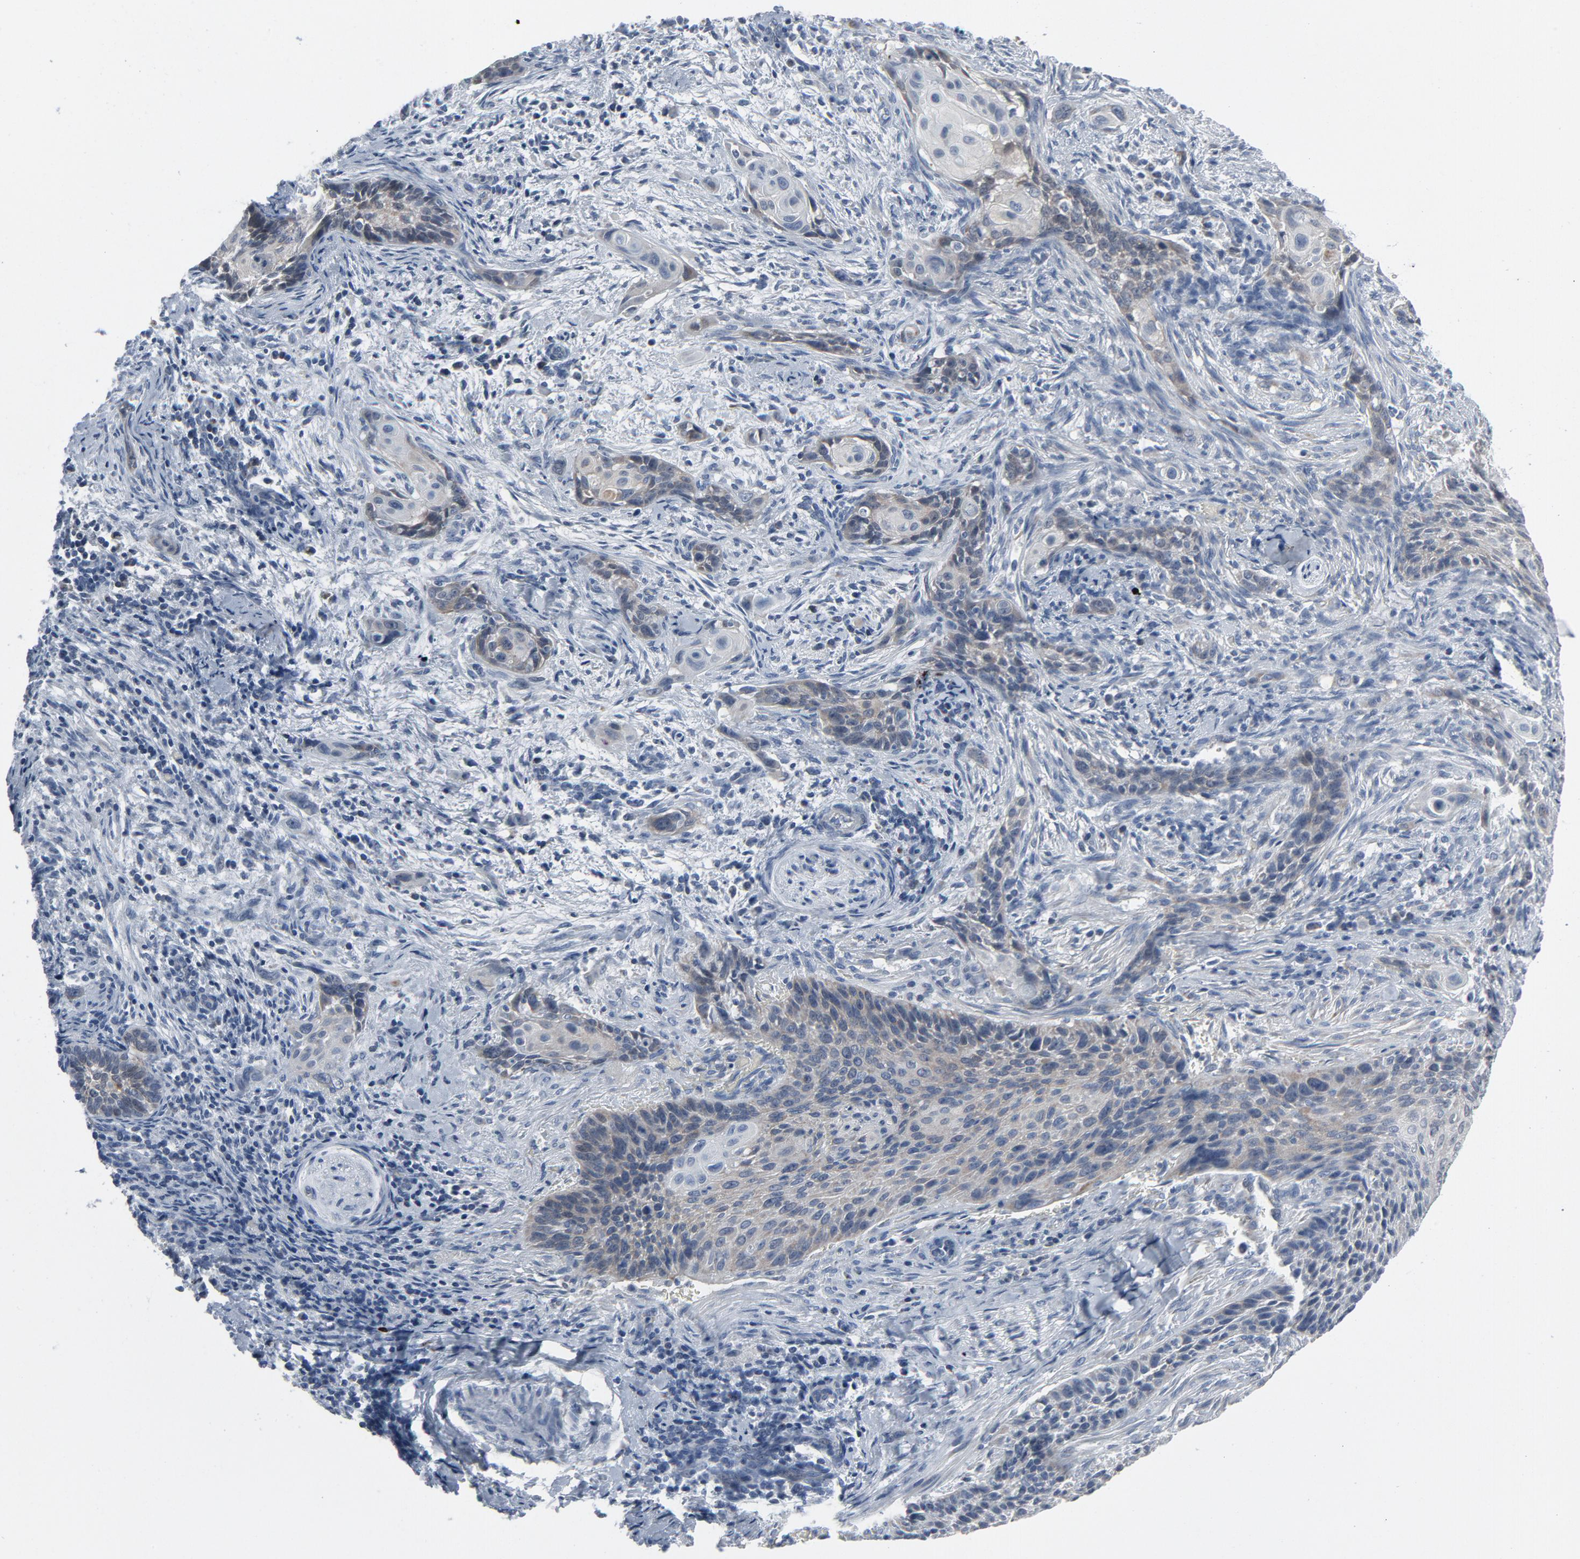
{"staining": {"intensity": "negative", "quantity": "none", "location": "none"}, "tissue": "cervical cancer", "cell_type": "Tumor cells", "image_type": "cancer", "snomed": [{"axis": "morphology", "description": "Squamous cell carcinoma, NOS"}, {"axis": "topography", "description": "Cervix"}], "caption": "This is an immunohistochemistry (IHC) image of cervical cancer (squamous cell carcinoma). There is no staining in tumor cells.", "gene": "GPX2", "patient": {"sex": "female", "age": 33}}